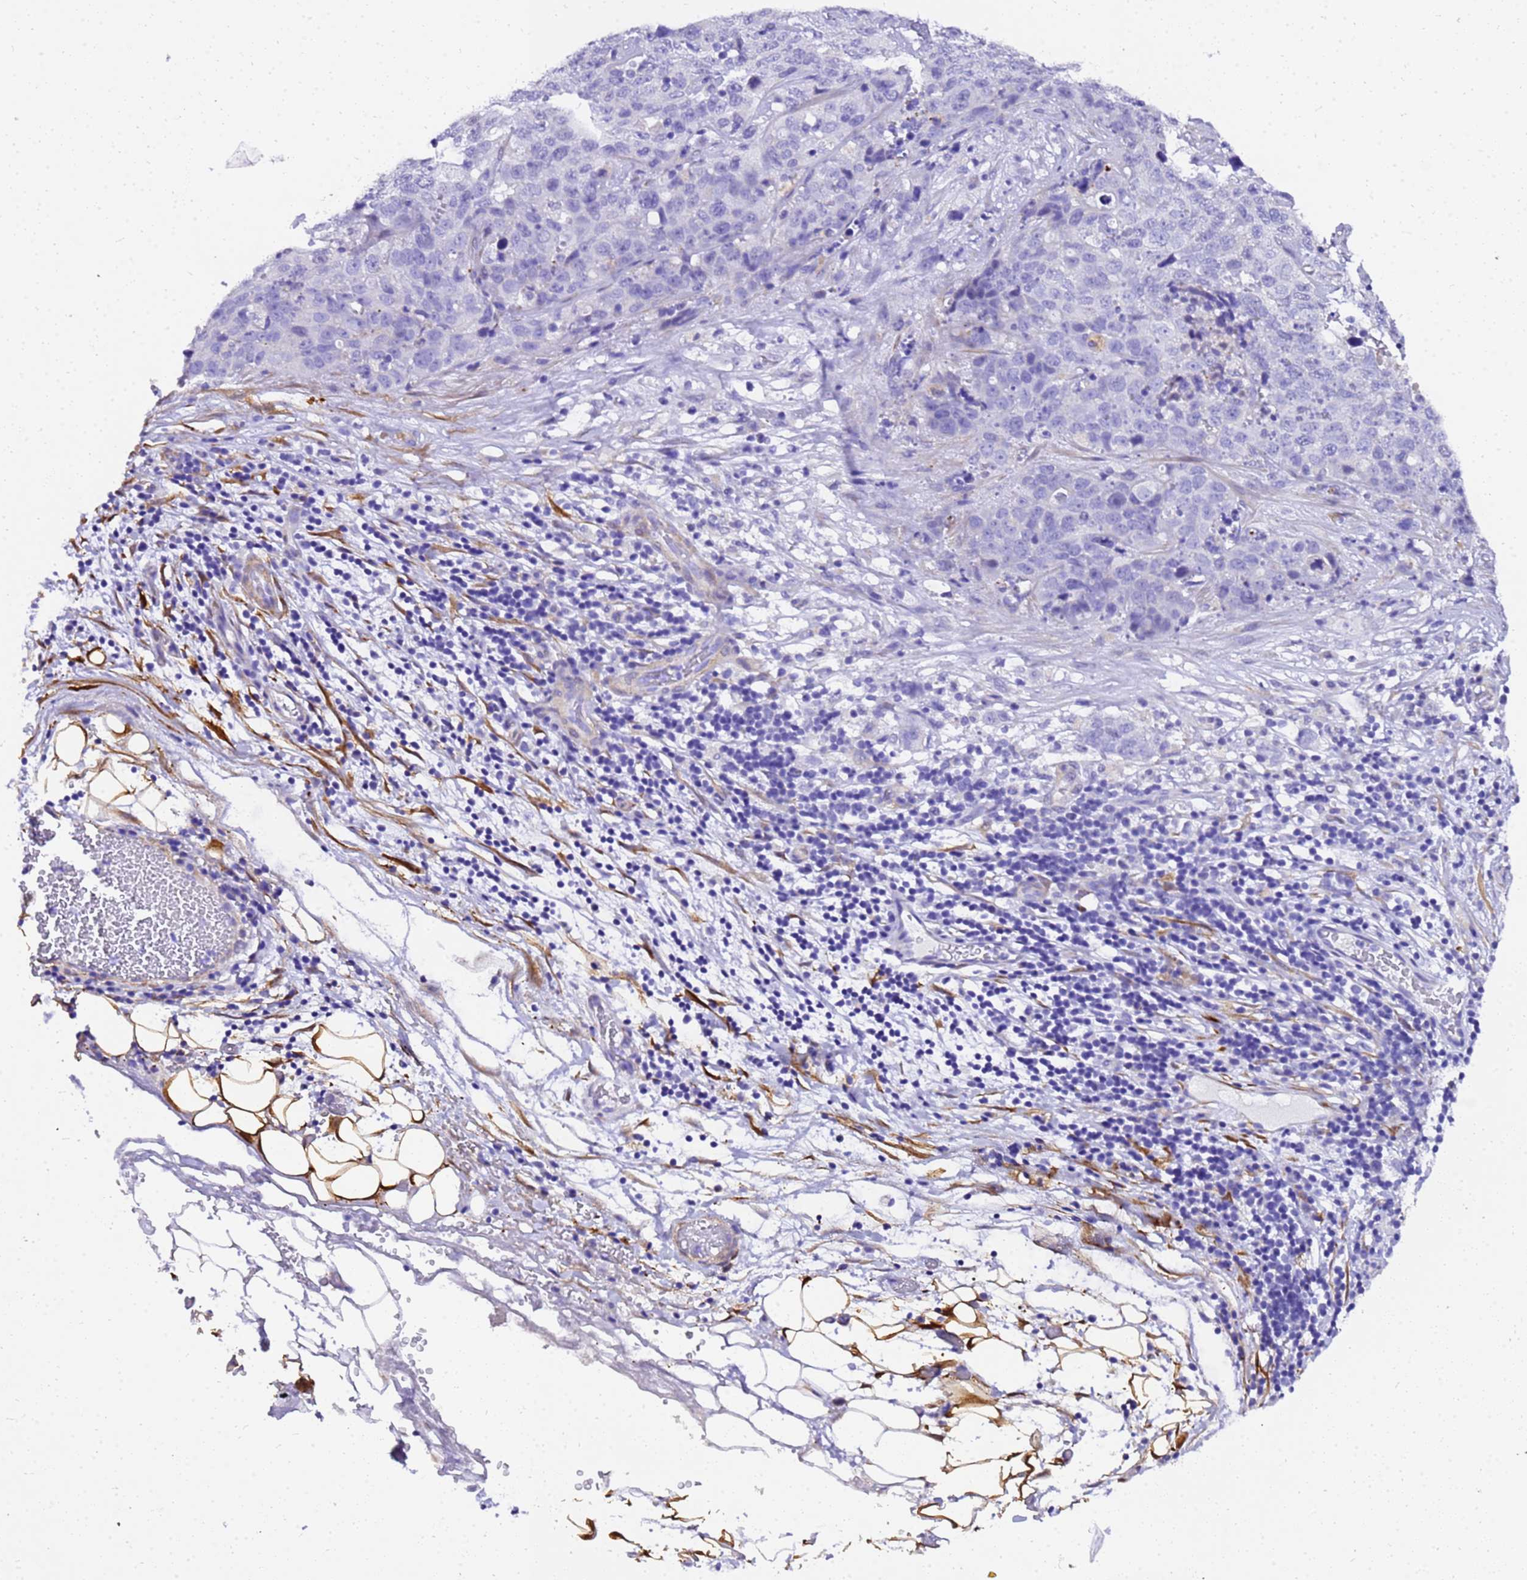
{"staining": {"intensity": "negative", "quantity": "none", "location": "none"}, "tissue": "stomach cancer", "cell_type": "Tumor cells", "image_type": "cancer", "snomed": [{"axis": "morphology", "description": "Normal tissue, NOS"}, {"axis": "morphology", "description": "Adenocarcinoma, NOS"}, {"axis": "topography", "description": "Lymph node"}, {"axis": "topography", "description": "Stomach"}], "caption": "Immunohistochemical staining of stomach adenocarcinoma reveals no significant staining in tumor cells. (DAB IHC visualized using brightfield microscopy, high magnification).", "gene": "HSPB6", "patient": {"sex": "male", "age": 48}}